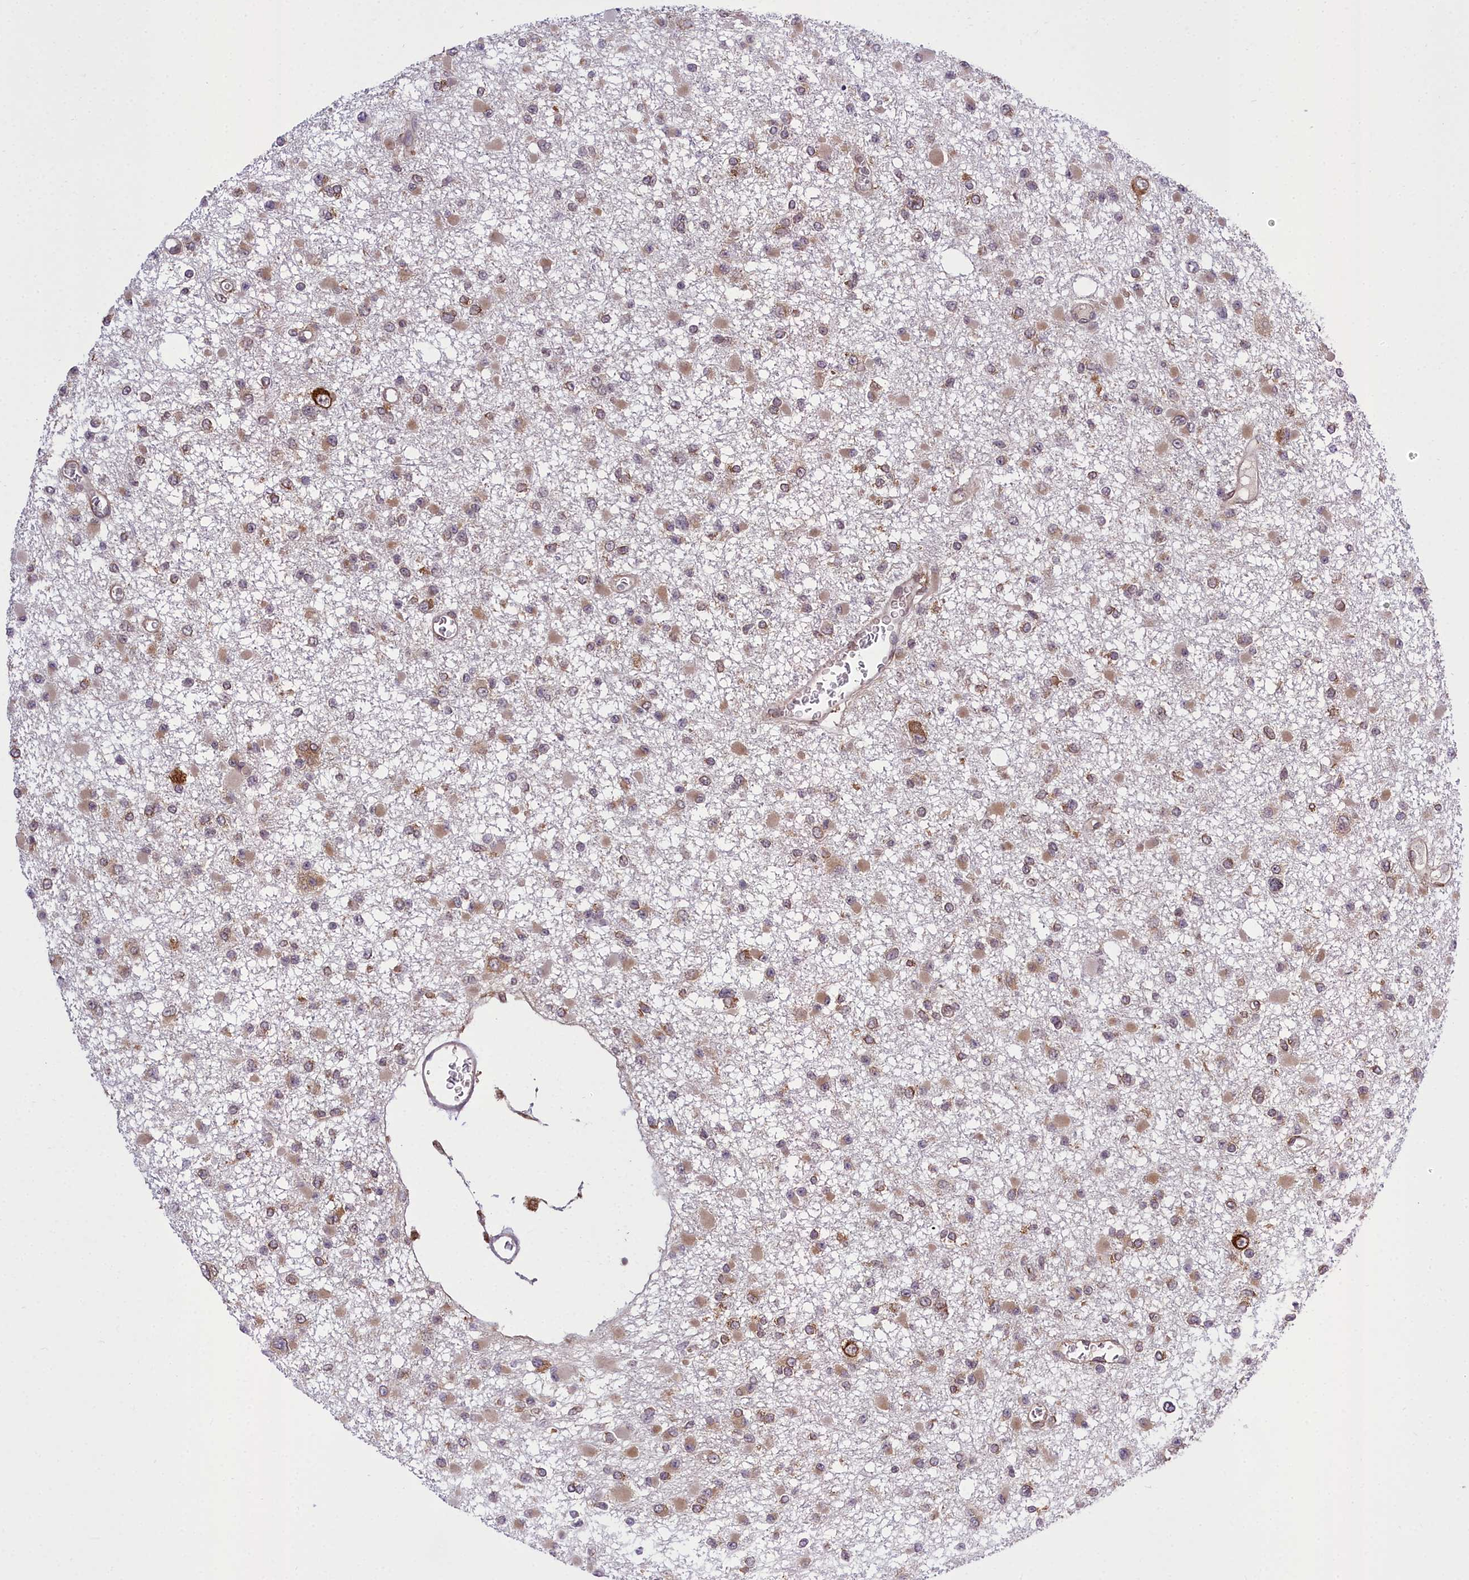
{"staining": {"intensity": "moderate", "quantity": "<25%", "location": "cytoplasmic/membranous"}, "tissue": "glioma", "cell_type": "Tumor cells", "image_type": "cancer", "snomed": [{"axis": "morphology", "description": "Glioma, malignant, Low grade"}, {"axis": "topography", "description": "Brain"}], "caption": "IHC of human glioma shows low levels of moderate cytoplasmic/membranous staining in about <25% of tumor cells. (brown staining indicates protein expression, while blue staining denotes nuclei).", "gene": "DHCR7", "patient": {"sex": "female", "age": 22}}